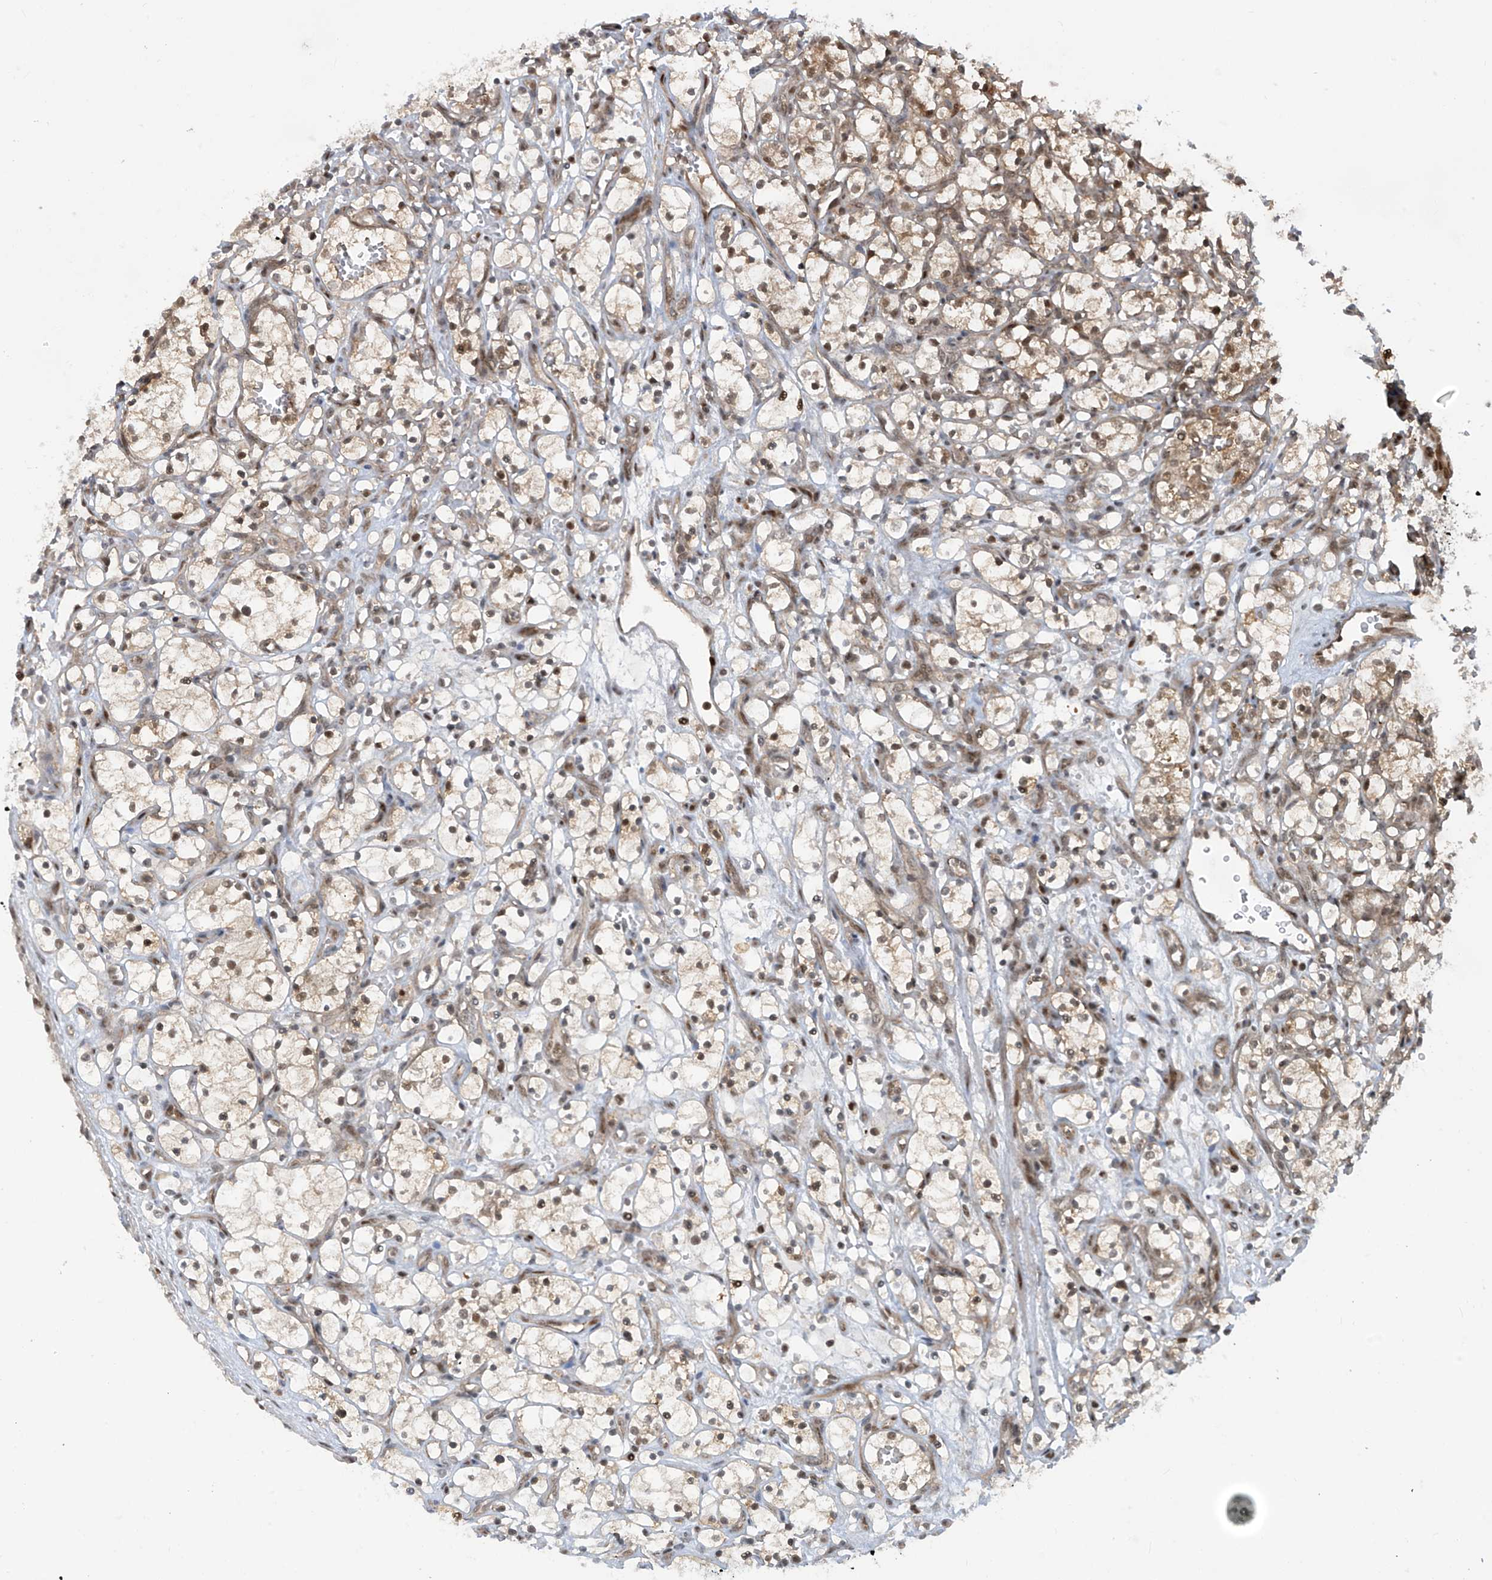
{"staining": {"intensity": "moderate", "quantity": ">75%", "location": "cytoplasmic/membranous,nuclear"}, "tissue": "renal cancer", "cell_type": "Tumor cells", "image_type": "cancer", "snomed": [{"axis": "morphology", "description": "Adenocarcinoma, NOS"}, {"axis": "topography", "description": "Kidney"}], "caption": "Renal adenocarcinoma stained with DAB immunohistochemistry (IHC) demonstrates medium levels of moderate cytoplasmic/membranous and nuclear positivity in about >75% of tumor cells. (Brightfield microscopy of DAB IHC at high magnification).", "gene": "LAGE3", "patient": {"sex": "female", "age": 69}}